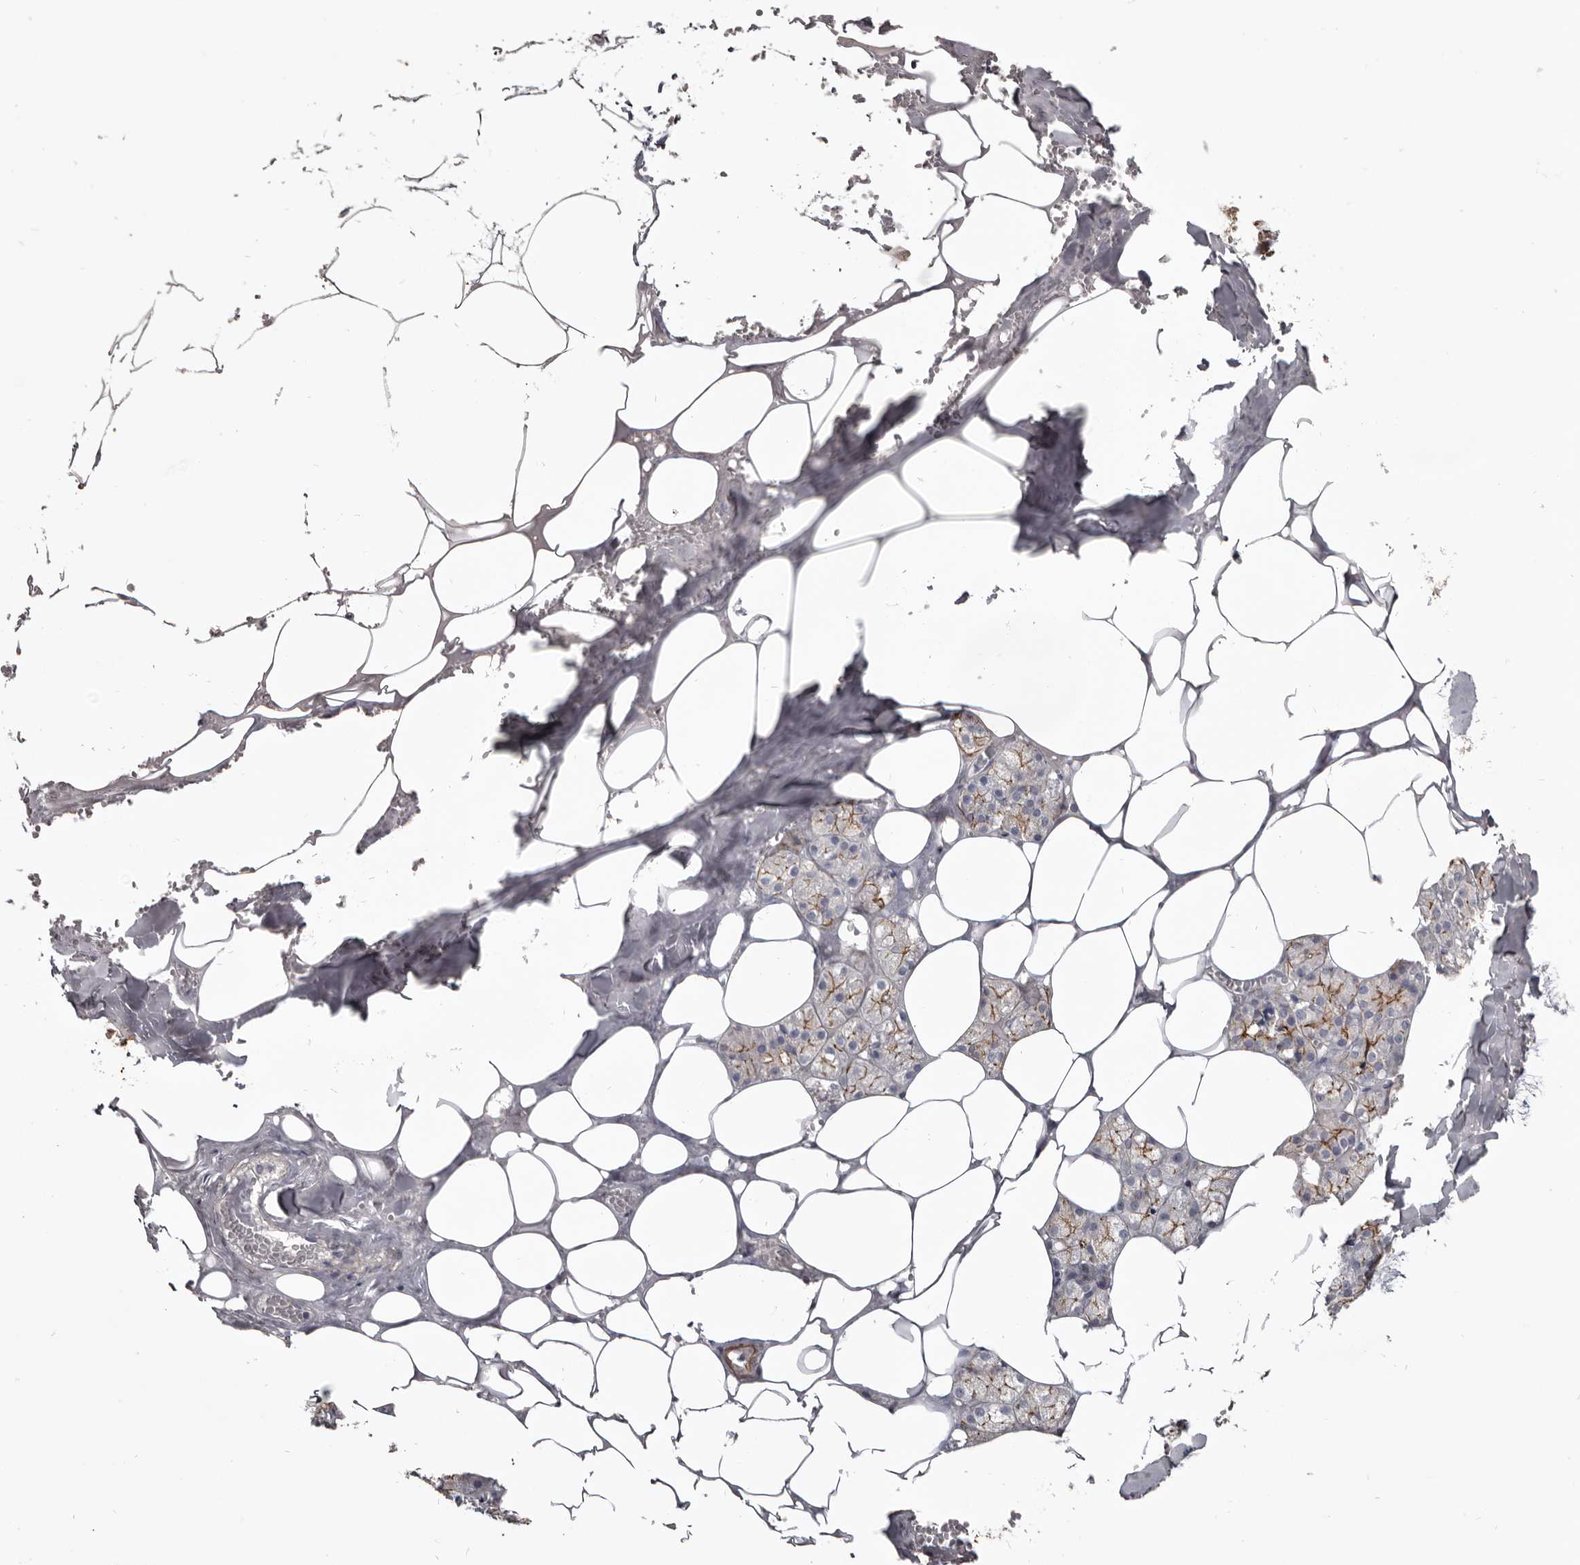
{"staining": {"intensity": "strong", "quantity": "25%-75%", "location": "cytoplasmic/membranous"}, "tissue": "salivary gland", "cell_type": "Glandular cells", "image_type": "normal", "snomed": [{"axis": "morphology", "description": "Normal tissue, NOS"}, {"axis": "topography", "description": "Salivary gland"}], "caption": "The histopathology image exhibits staining of unremarkable salivary gland, revealing strong cytoplasmic/membranous protein positivity (brown color) within glandular cells.", "gene": "CGN", "patient": {"sex": "male", "age": 62}}